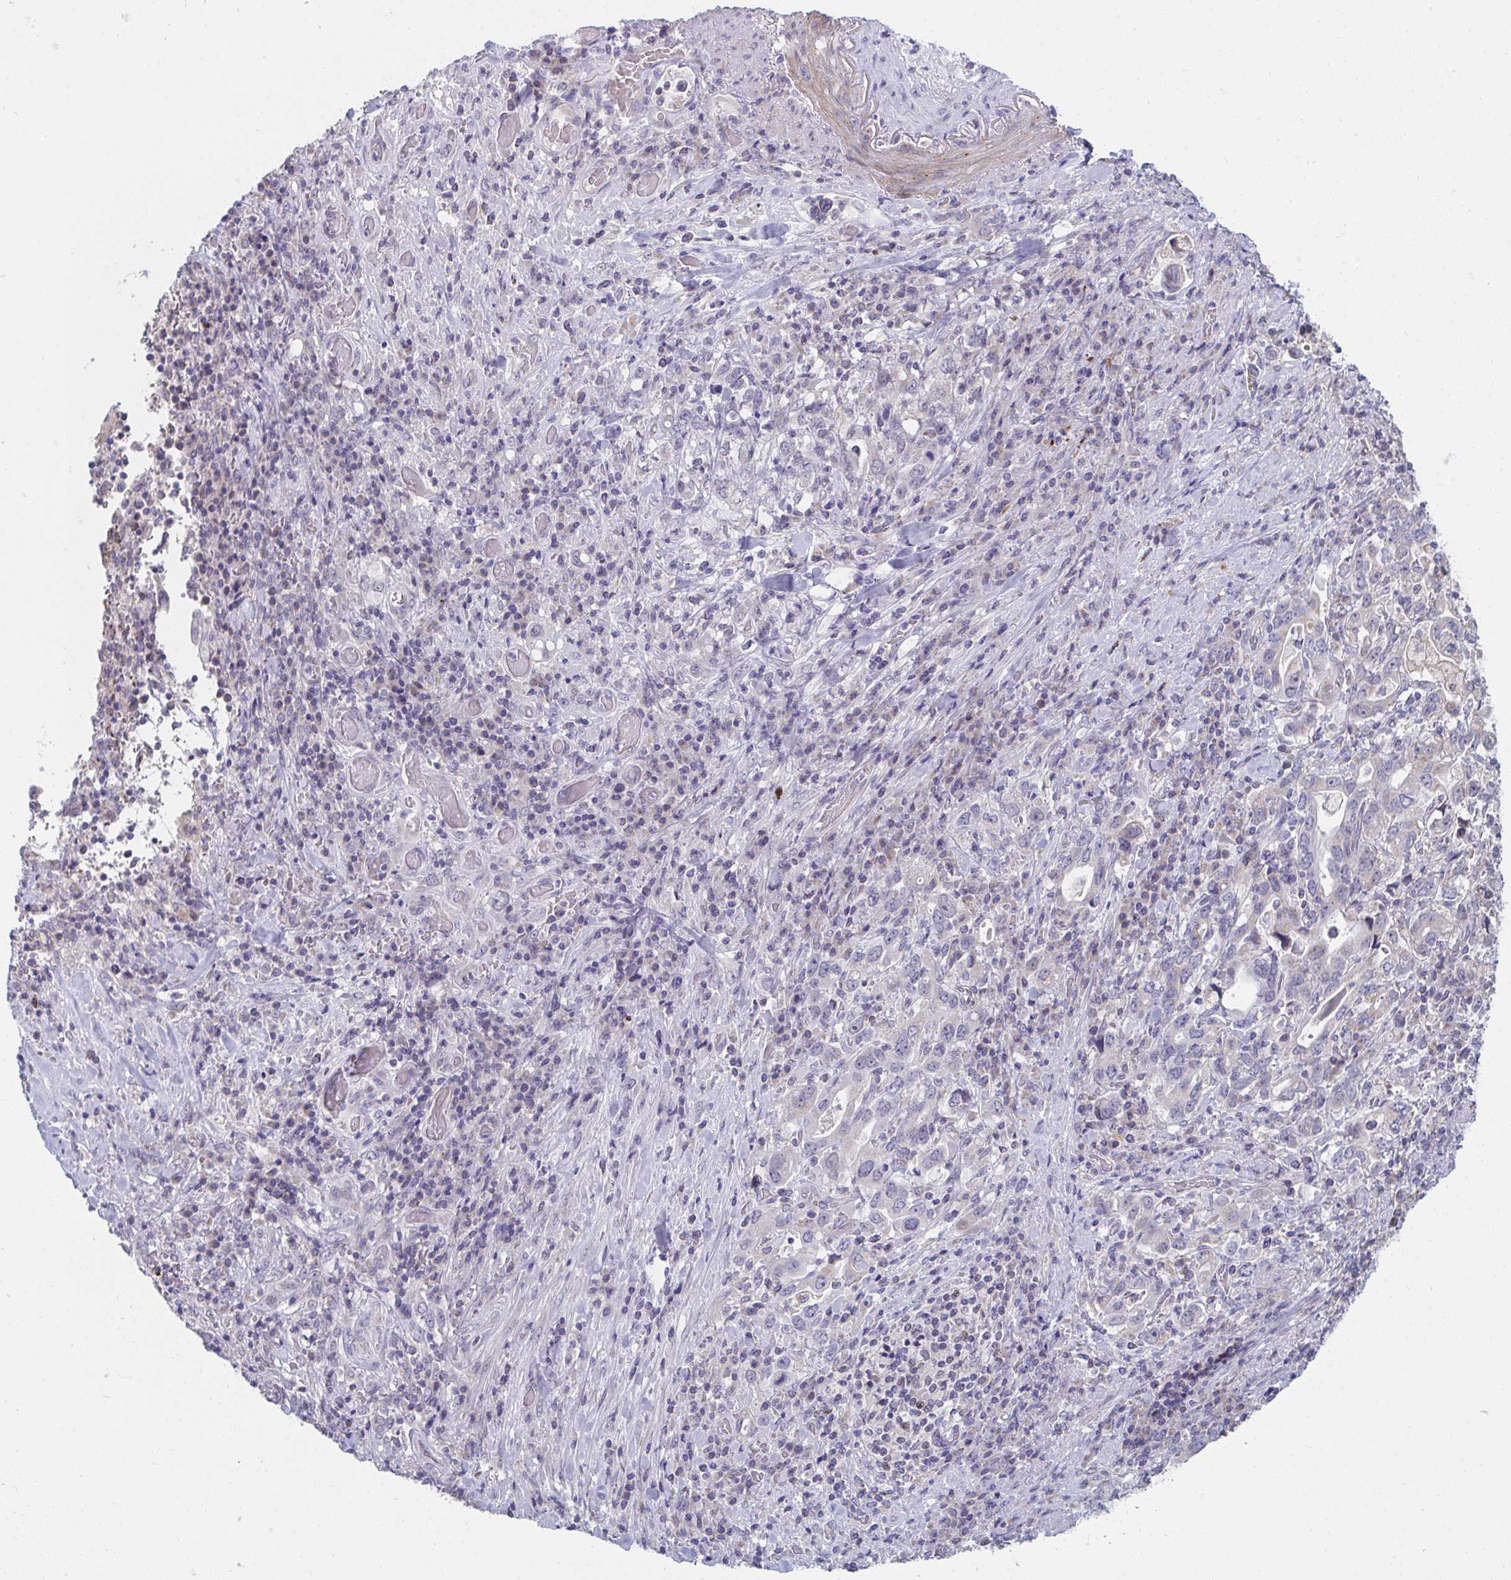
{"staining": {"intensity": "negative", "quantity": "none", "location": "none"}, "tissue": "stomach cancer", "cell_type": "Tumor cells", "image_type": "cancer", "snomed": [{"axis": "morphology", "description": "Adenocarcinoma, NOS"}, {"axis": "topography", "description": "Stomach, upper"}, {"axis": "topography", "description": "Stomach"}], "caption": "DAB (3,3'-diaminobenzidine) immunohistochemical staining of stomach cancer (adenocarcinoma) shows no significant expression in tumor cells.", "gene": "VWDE", "patient": {"sex": "male", "age": 62}}